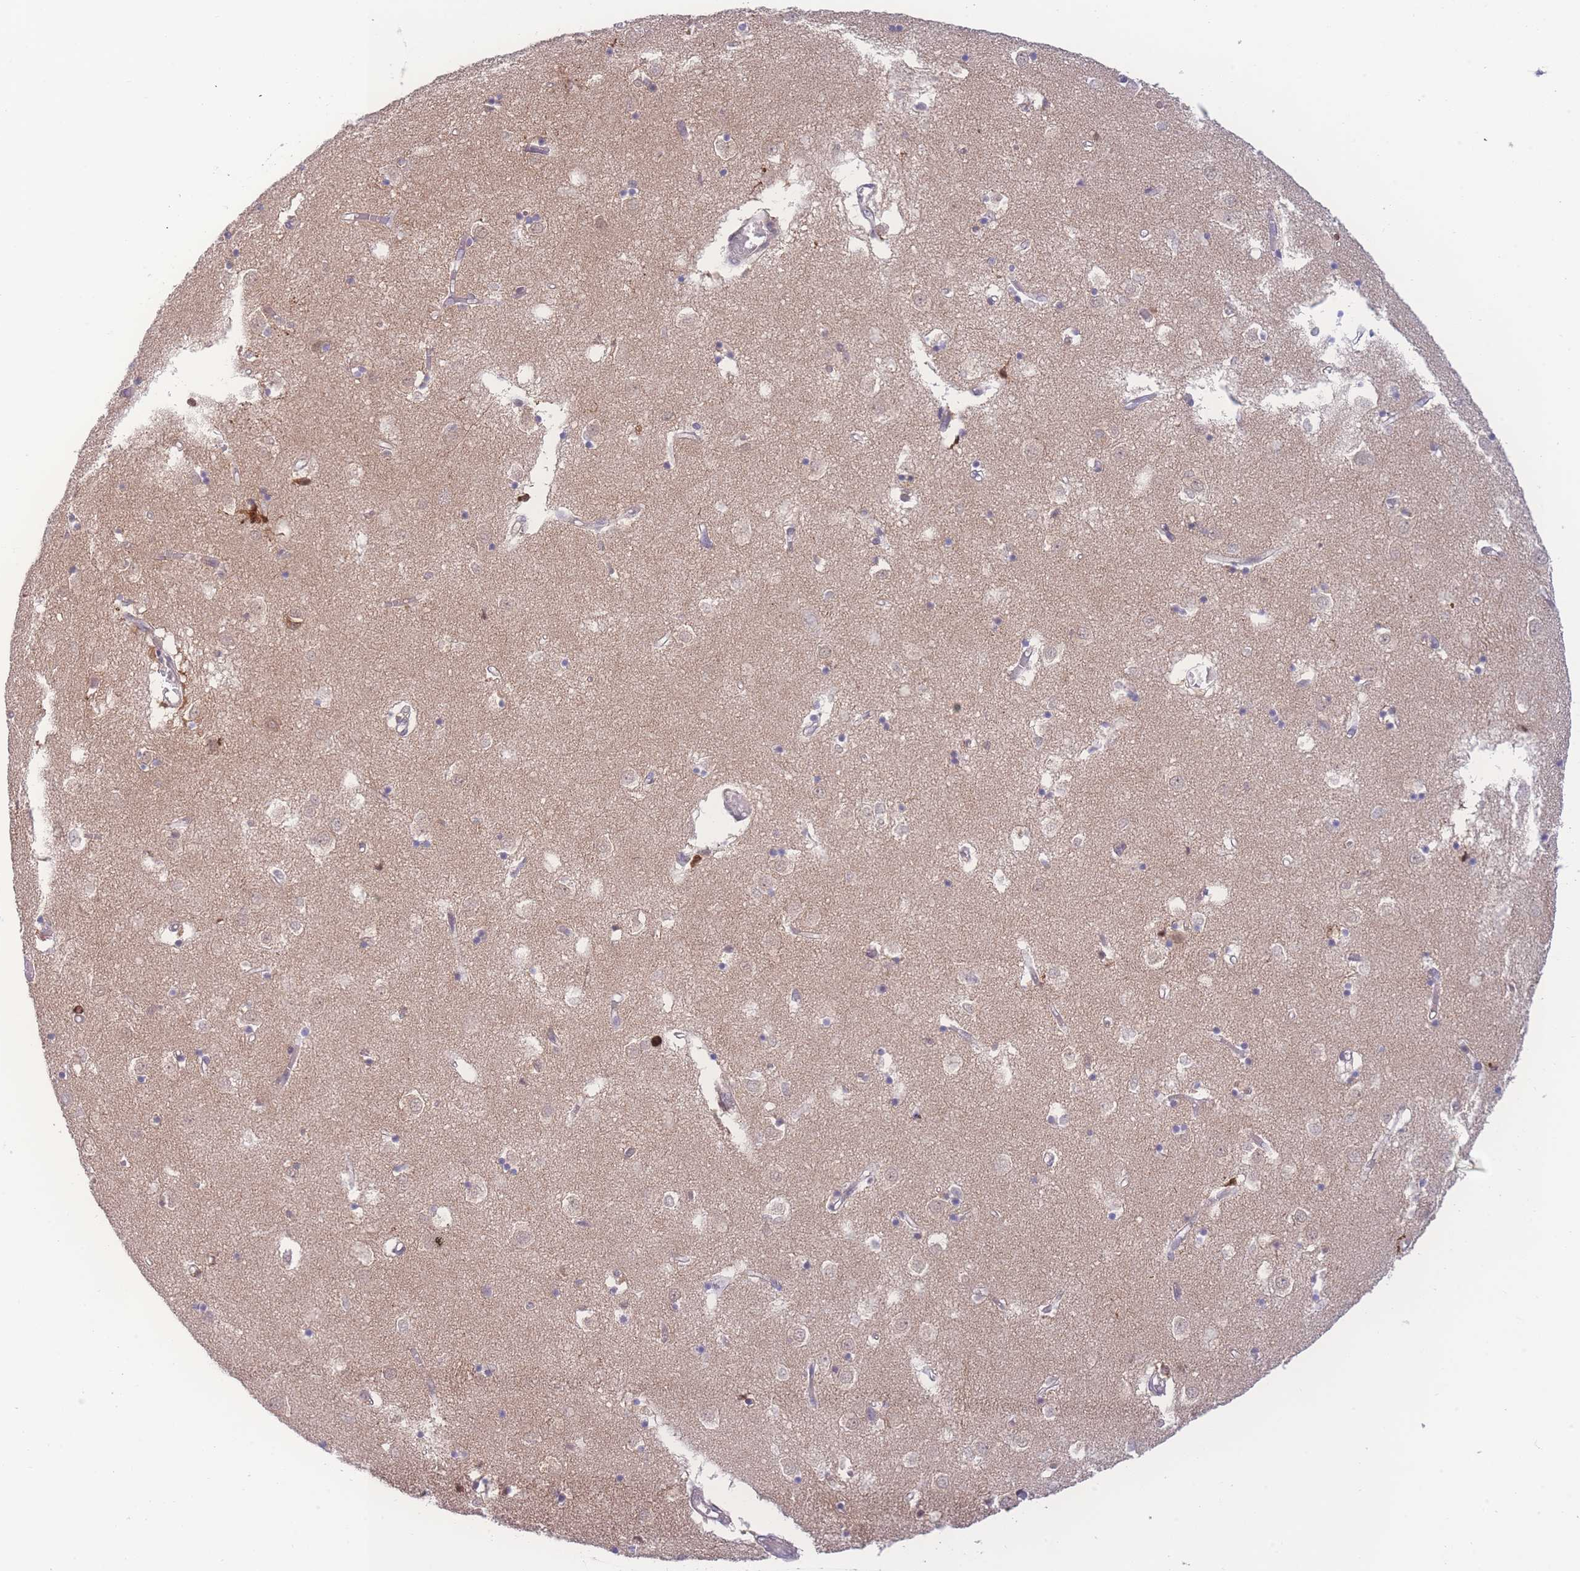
{"staining": {"intensity": "moderate", "quantity": "<25%", "location": "nuclear"}, "tissue": "caudate", "cell_type": "Glial cells", "image_type": "normal", "snomed": [{"axis": "morphology", "description": "Normal tissue, NOS"}, {"axis": "topography", "description": "Lateral ventricle wall"}], "caption": "Caudate was stained to show a protein in brown. There is low levels of moderate nuclear staining in approximately <25% of glial cells. (Brightfield microscopy of DAB IHC at high magnification).", "gene": "RAVER1", "patient": {"sex": "male", "age": 70}}